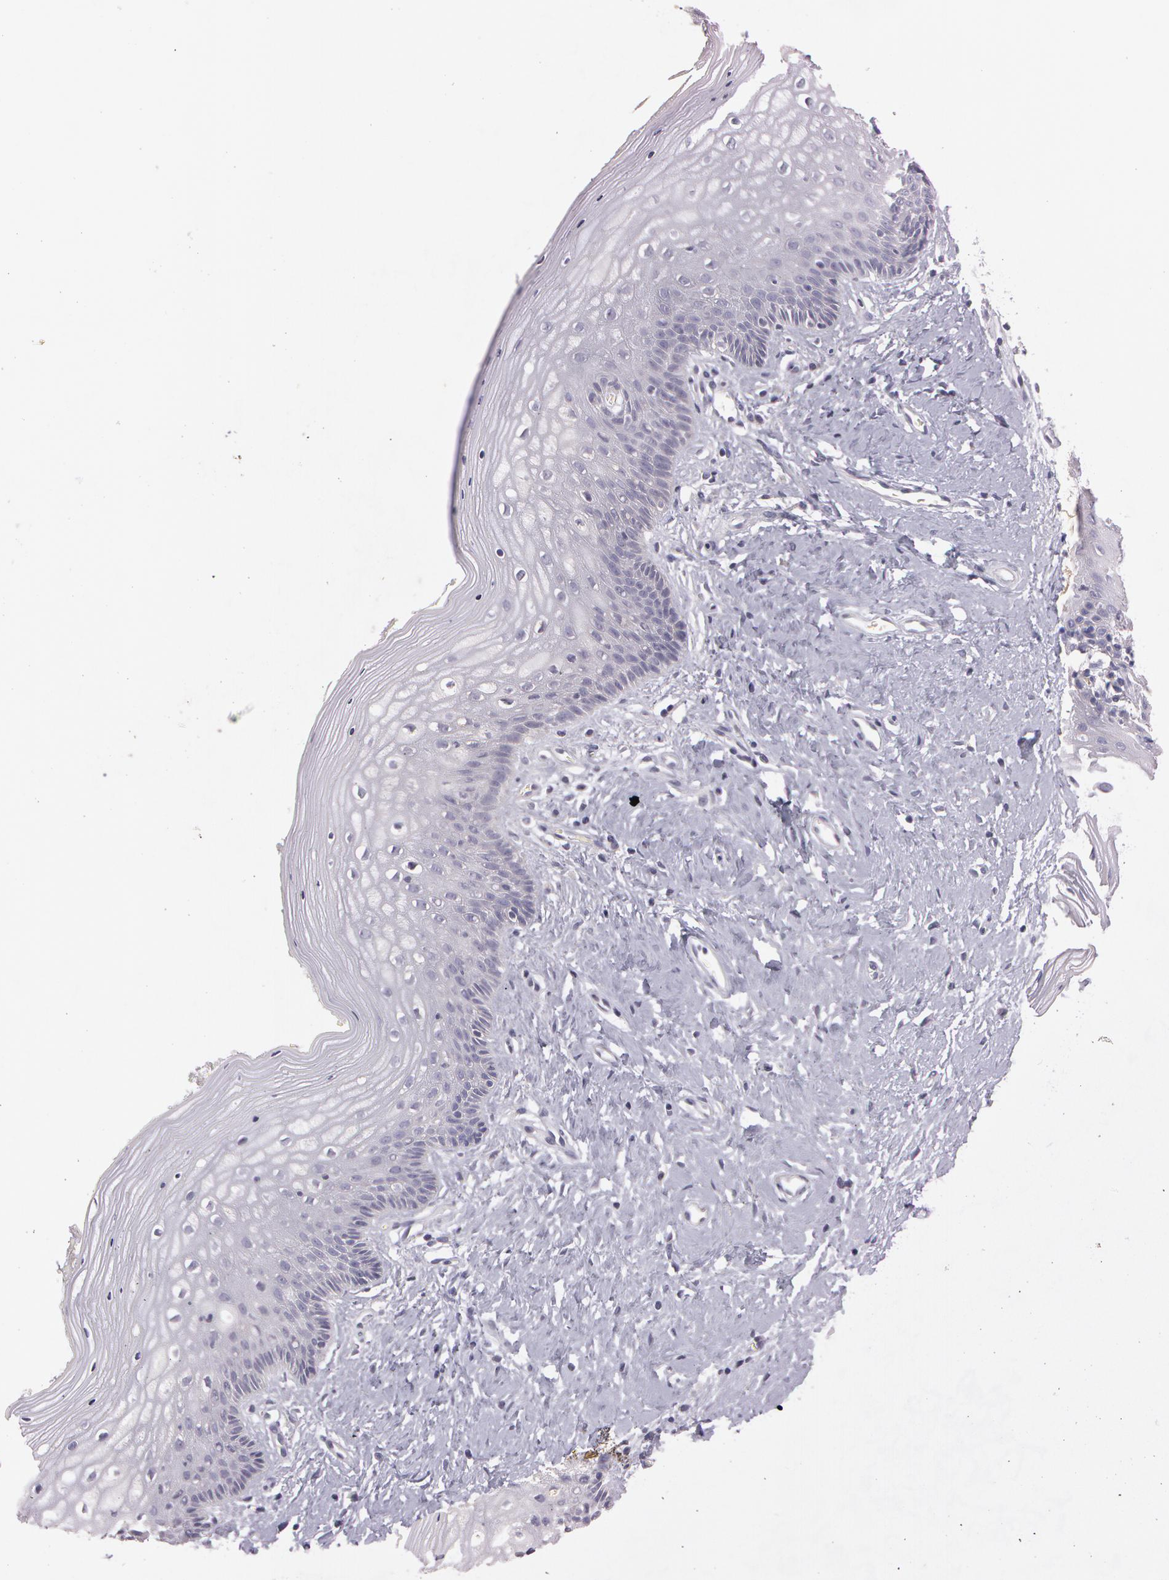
{"staining": {"intensity": "negative", "quantity": "none", "location": "none"}, "tissue": "vagina", "cell_type": "Squamous epithelial cells", "image_type": "normal", "snomed": [{"axis": "morphology", "description": "Normal tissue, NOS"}, {"axis": "topography", "description": "Vagina"}], "caption": "The histopathology image demonstrates no staining of squamous epithelial cells in normal vagina.", "gene": "MXRA5", "patient": {"sex": "female", "age": 46}}